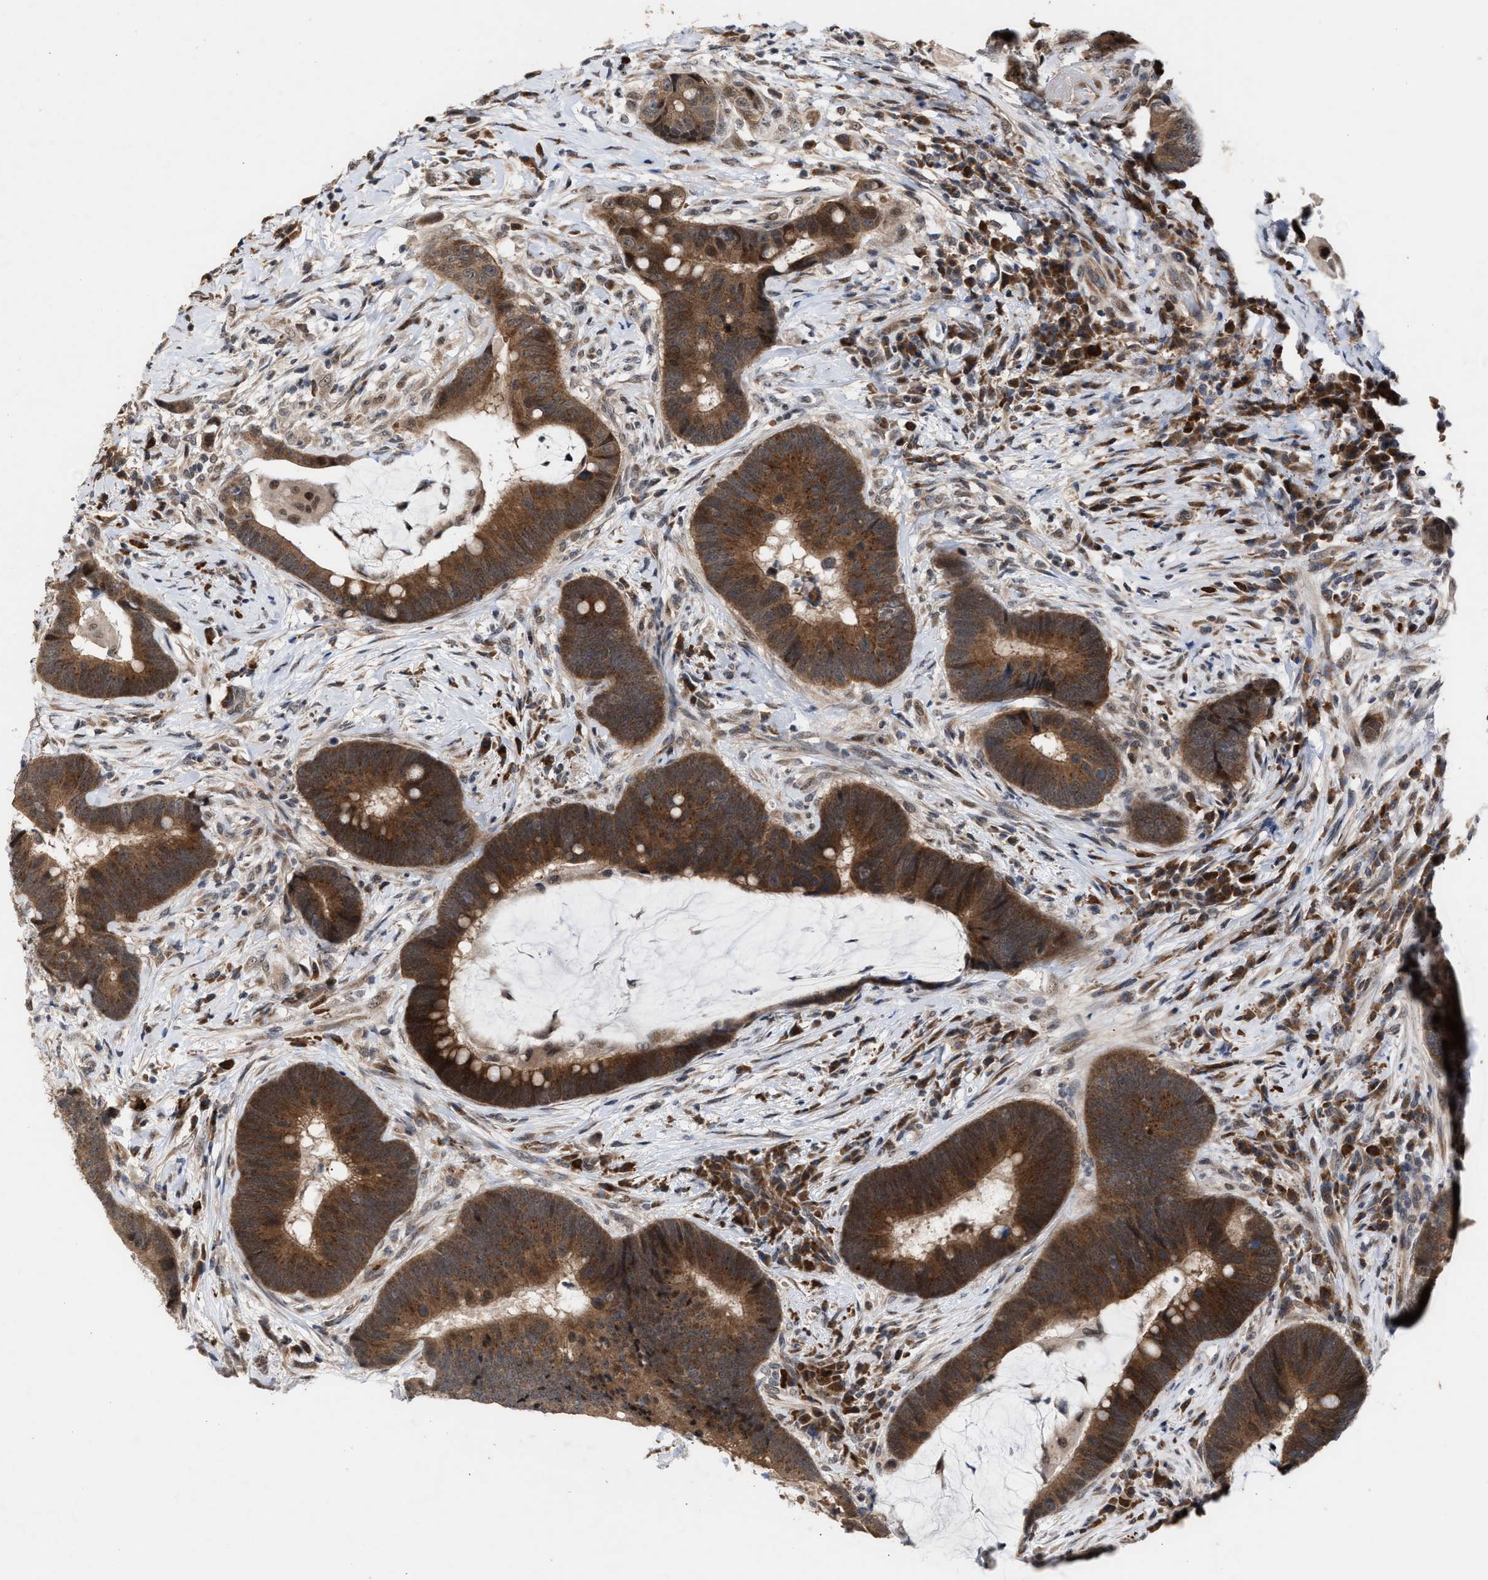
{"staining": {"intensity": "strong", "quantity": ">75%", "location": "cytoplasmic/membranous"}, "tissue": "colorectal cancer", "cell_type": "Tumor cells", "image_type": "cancer", "snomed": [{"axis": "morphology", "description": "Adenocarcinoma, NOS"}, {"axis": "topography", "description": "Rectum"}, {"axis": "topography", "description": "Anal"}], "caption": "Immunohistochemistry (IHC) (DAB (3,3'-diaminobenzidine)) staining of colorectal adenocarcinoma shows strong cytoplasmic/membranous protein expression in approximately >75% of tumor cells. (DAB IHC with brightfield microscopy, high magnification).", "gene": "MKNK2", "patient": {"sex": "female", "age": 89}}